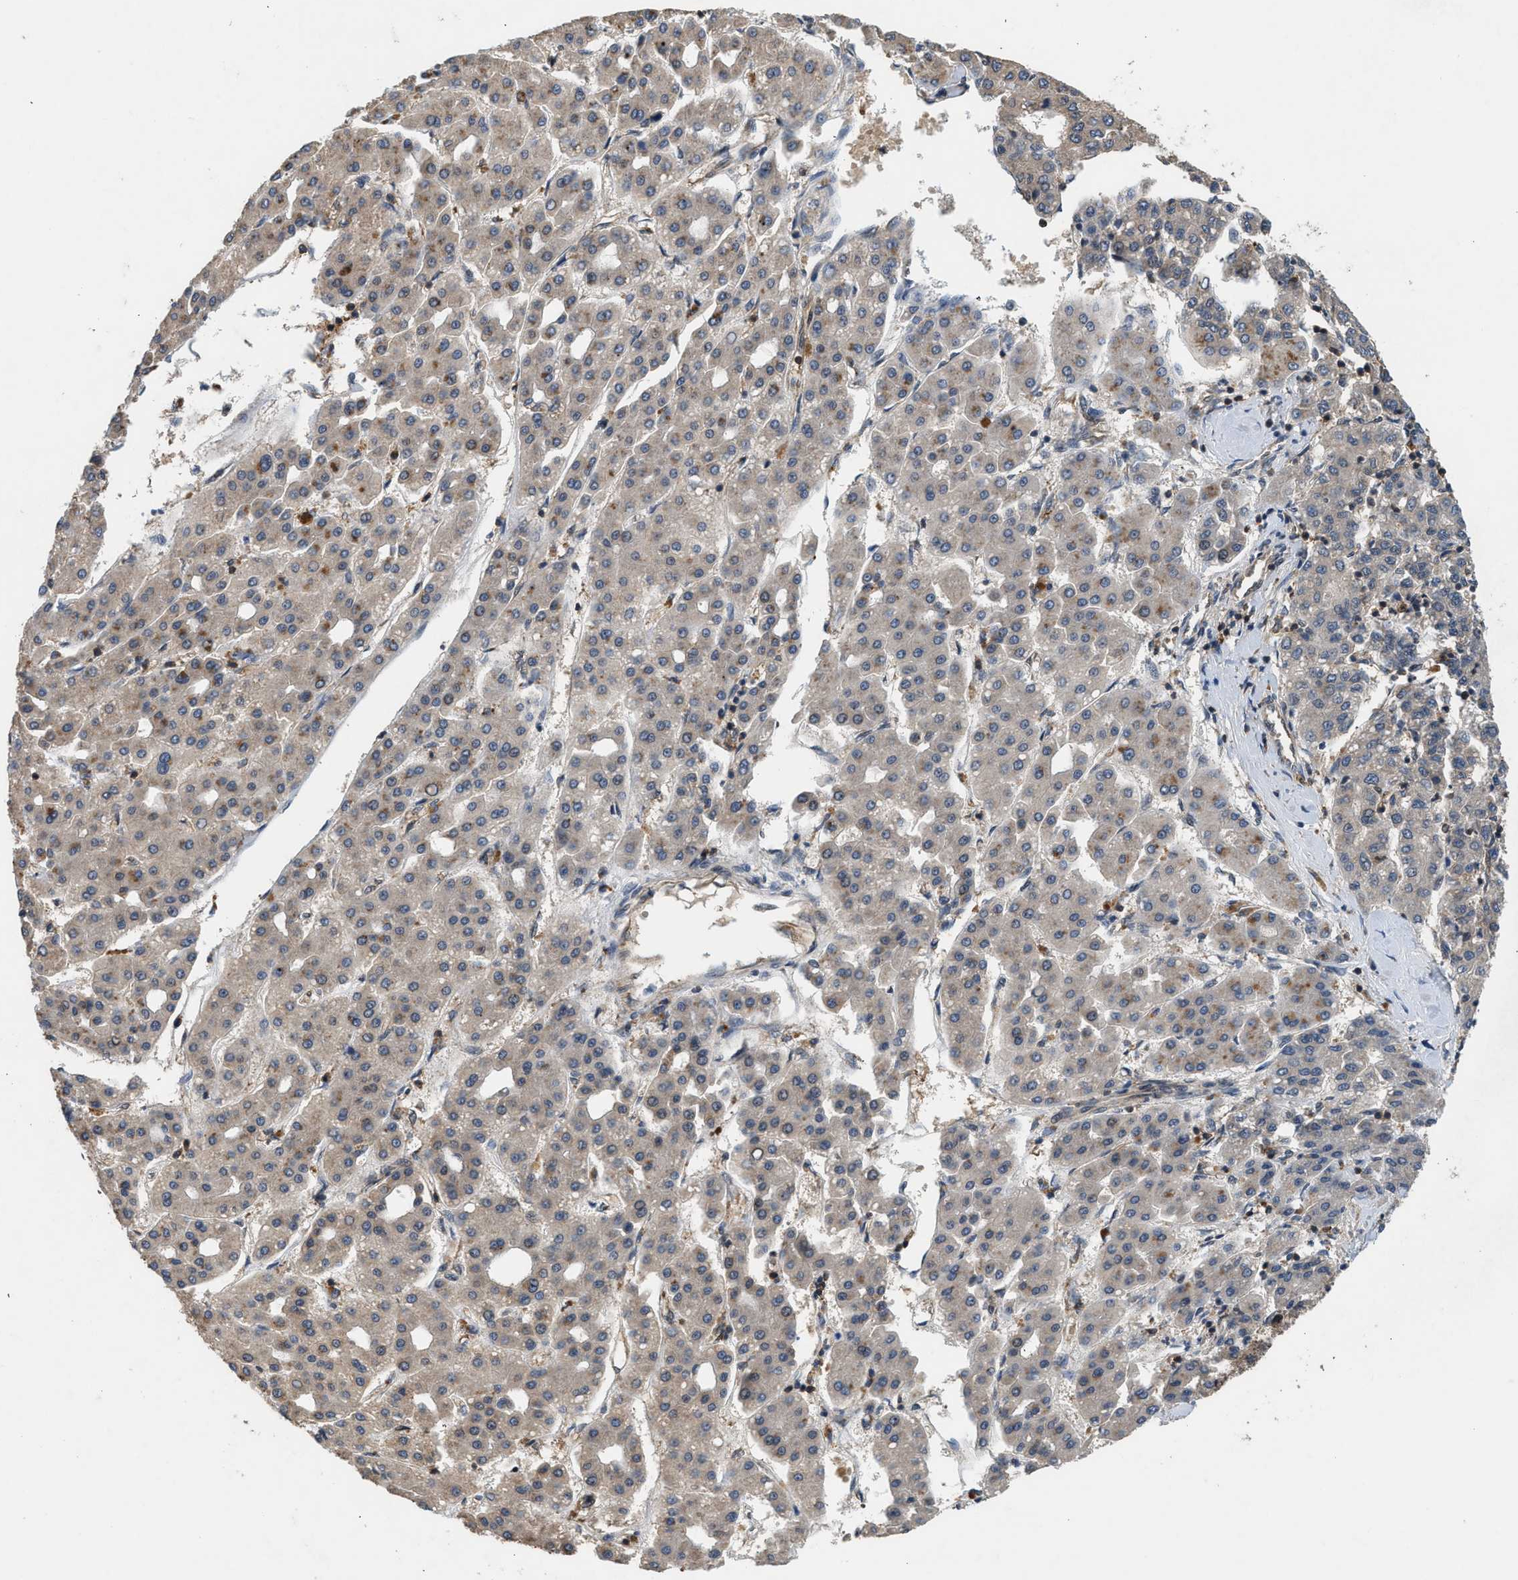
{"staining": {"intensity": "weak", "quantity": ">75%", "location": "cytoplasmic/membranous"}, "tissue": "liver cancer", "cell_type": "Tumor cells", "image_type": "cancer", "snomed": [{"axis": "morphology", "description": "Carcinoma, Hepatocellular, NOS"}, {"axis": "topography", "description": "Liver"}], "caption": "DAB immunohistochemical staining of hepatocellular carcinoma (liver) exhibits weak cytoplasmic/membranous protein staining in about >75% of tumor cells. (IHC, brightfield microscopy, high magnification).", "gene": "OXSR1", "patient": {"sex": "male", "age": 65}}